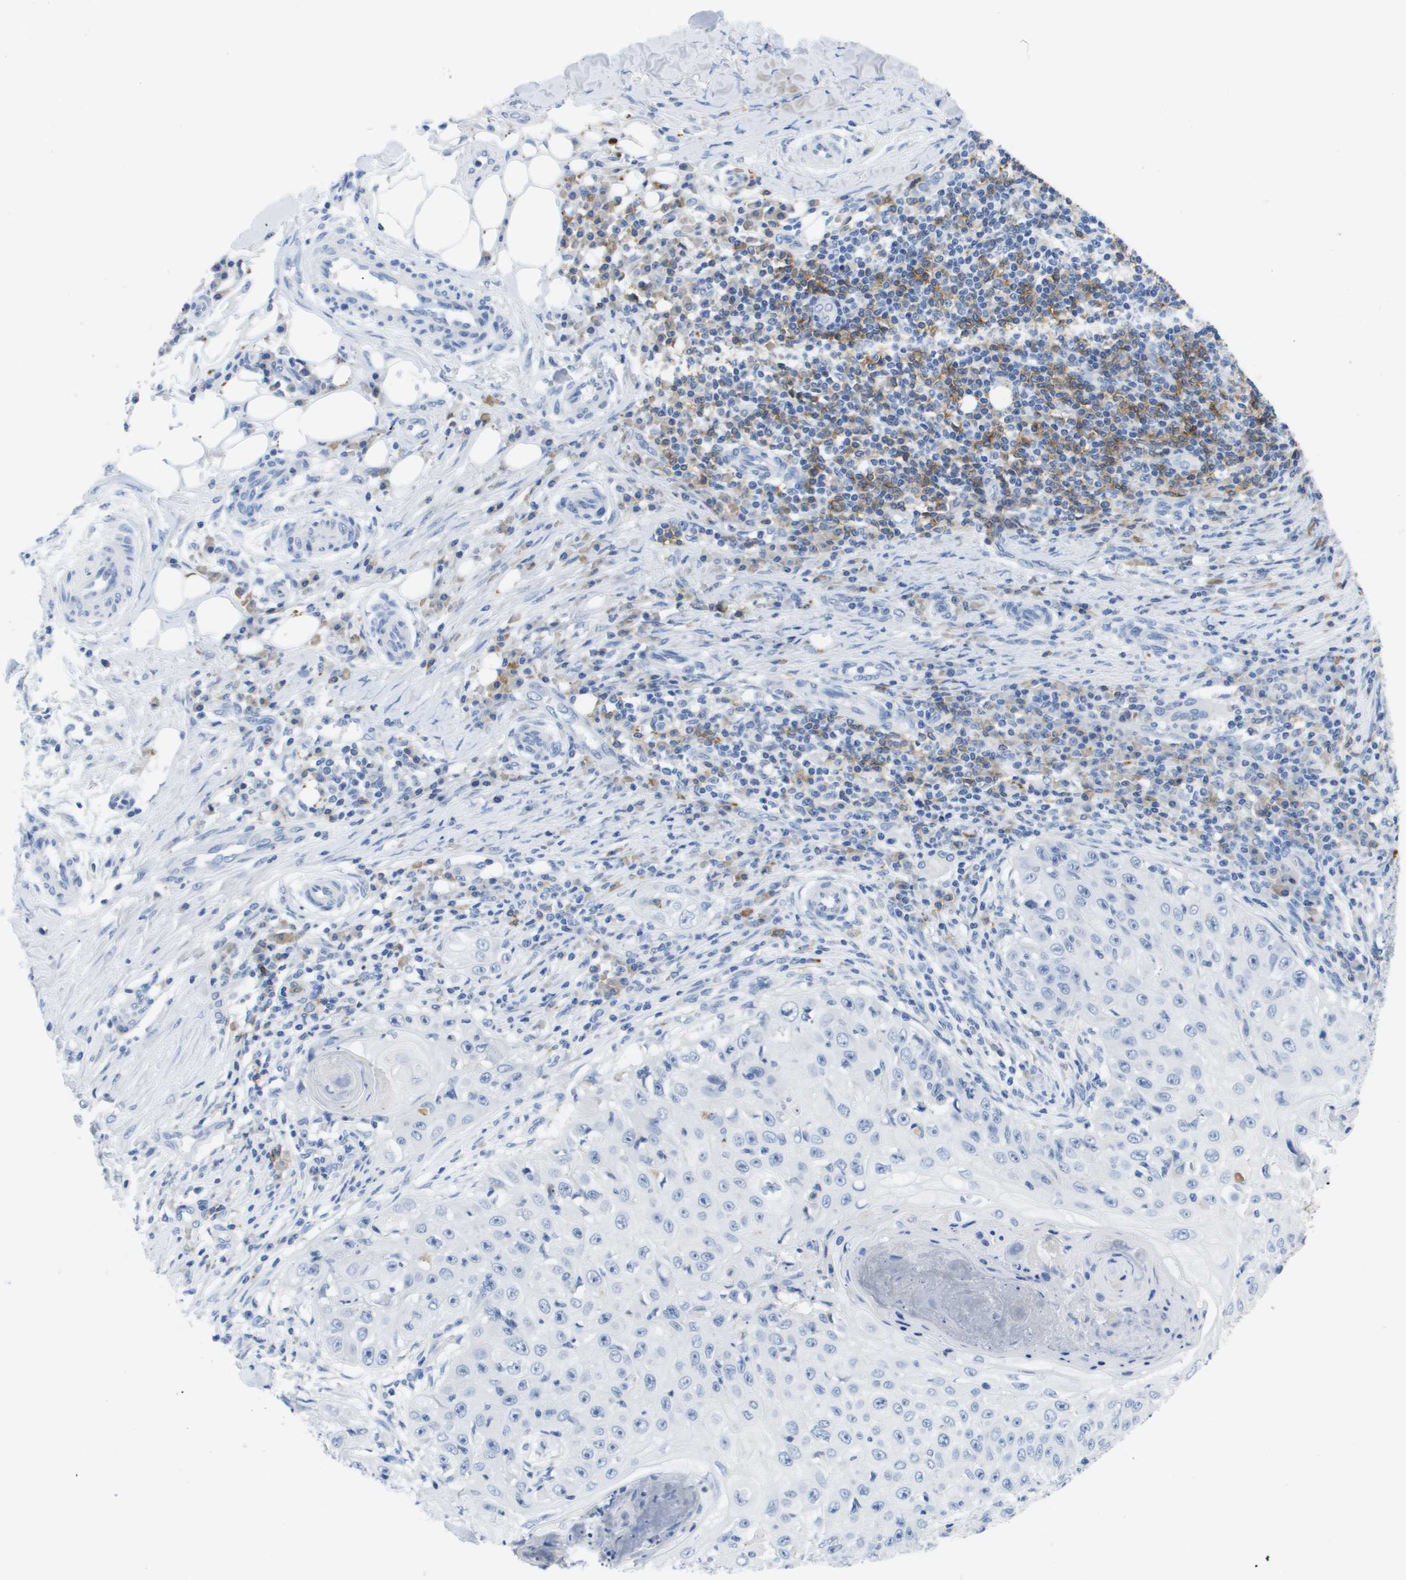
{"staining": {"intensity": "negative", "quantity": "none", "location": "none"}, "tissue": "skin cancer", "cell_type": "Tumor cells", "image_type": "cancer", "snomed": [{"axis": "morphology", "description": "Squamous cell carcinoma, NOS"}, {"axis": "topography", "description": "Skin"}], "caption": "High magnification brightfield microscopy of skin cancer stained with DAB (3,3'-diaminobenzidine) (brown) and counterstained with hematoxylin (blue): tumor cells show no significant staining.", "gene": "MS4A1", "patient": {"sex": "male", "age": 86}}